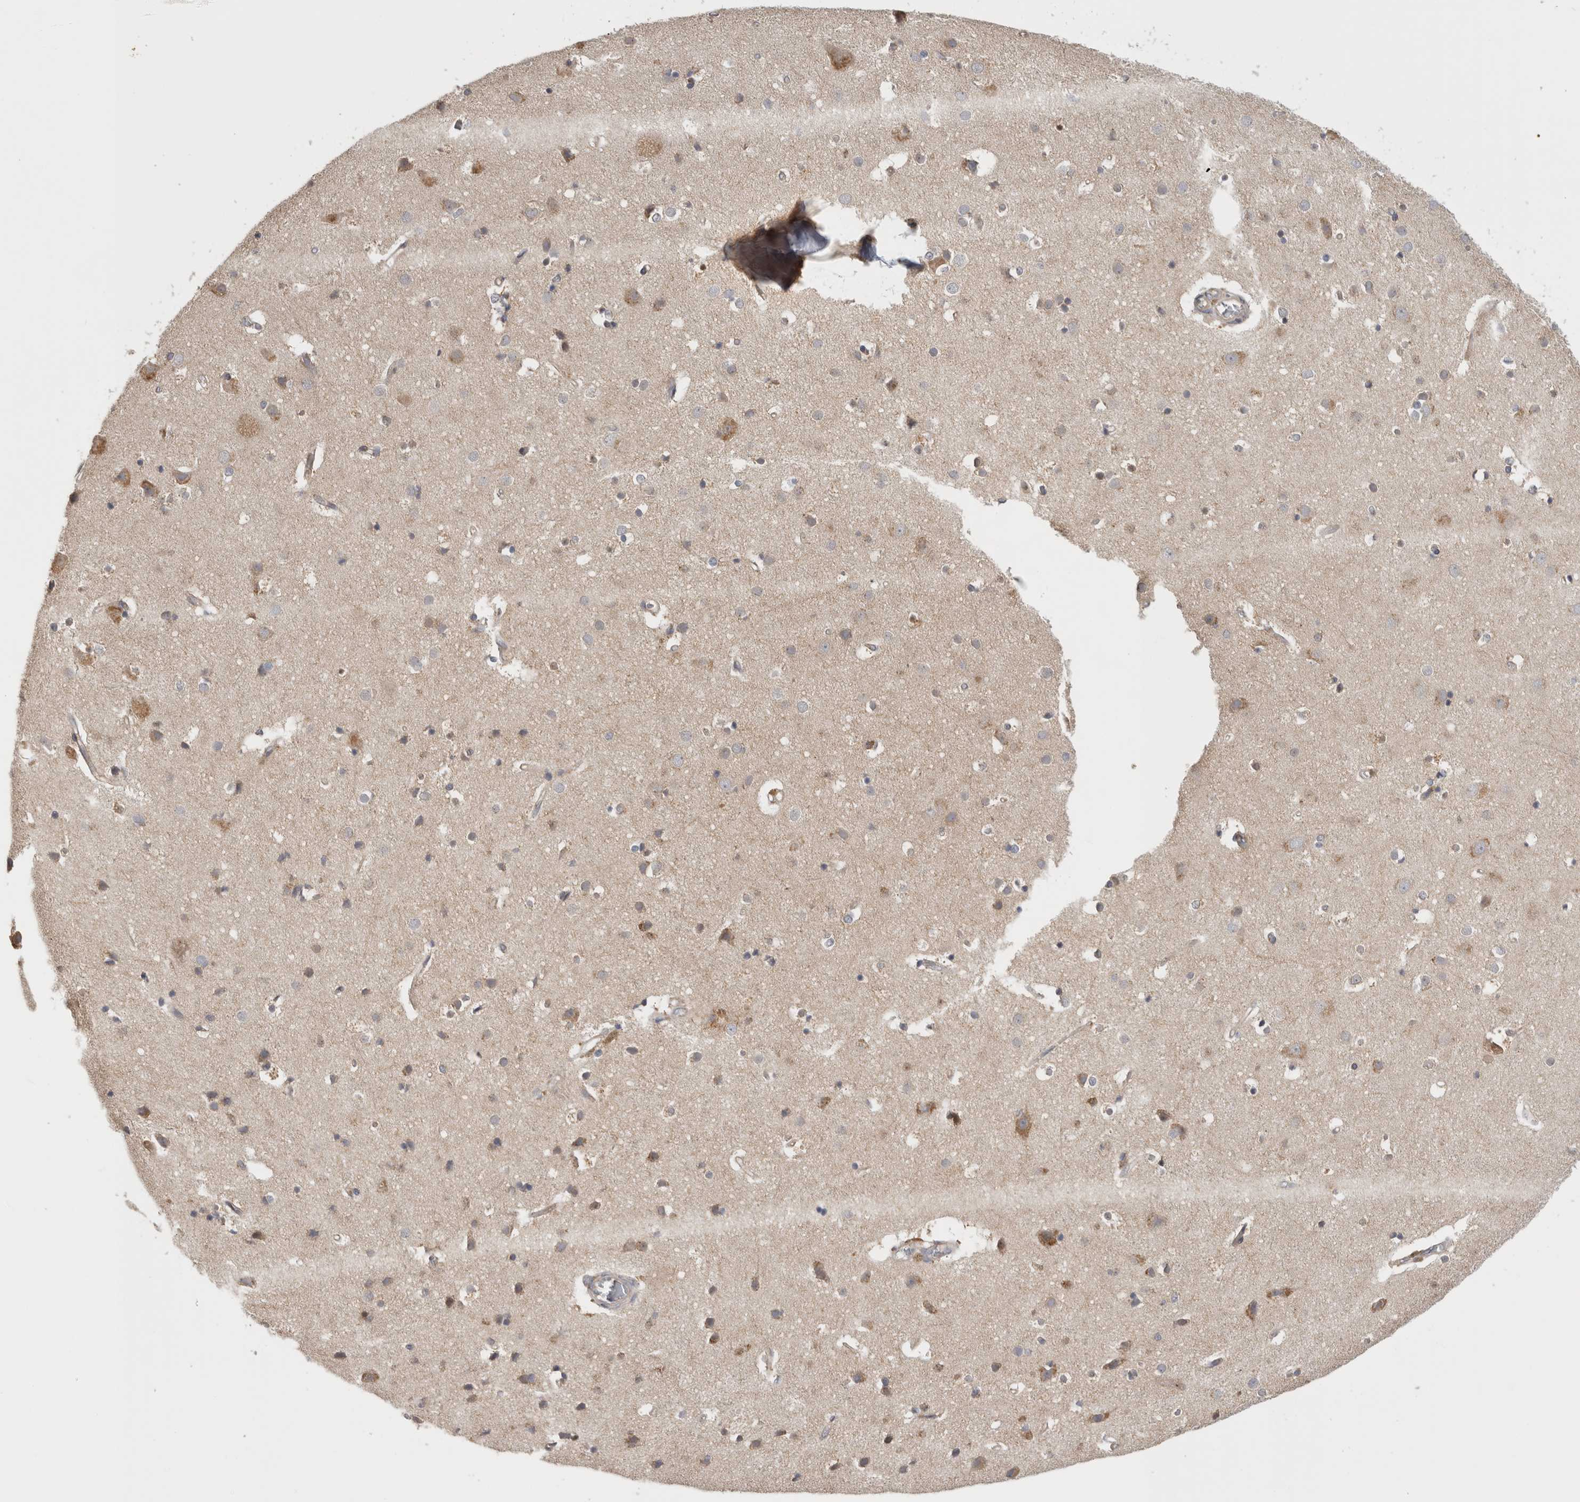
{"staining": {"intensity": "negative", "quantity": "none", "location": "none"}, "tissue": "cerebral cortex", "cell_type": "Endothelial cells", "image_type": "normal", "snomed": [{"axis": "morphology", "description": "Normal tissue, NOS"}, {"axis": "topography", "description": "Cerebral cortex"}], "caption": "Immunohistochemistry (IHC) photomicrograph of normal cerebral cortex stained for a protein (brown), which reveals no positivity in endothelial cells.", "gene": "GRIK2", "patient": {"sex": "male", "age": 54}}